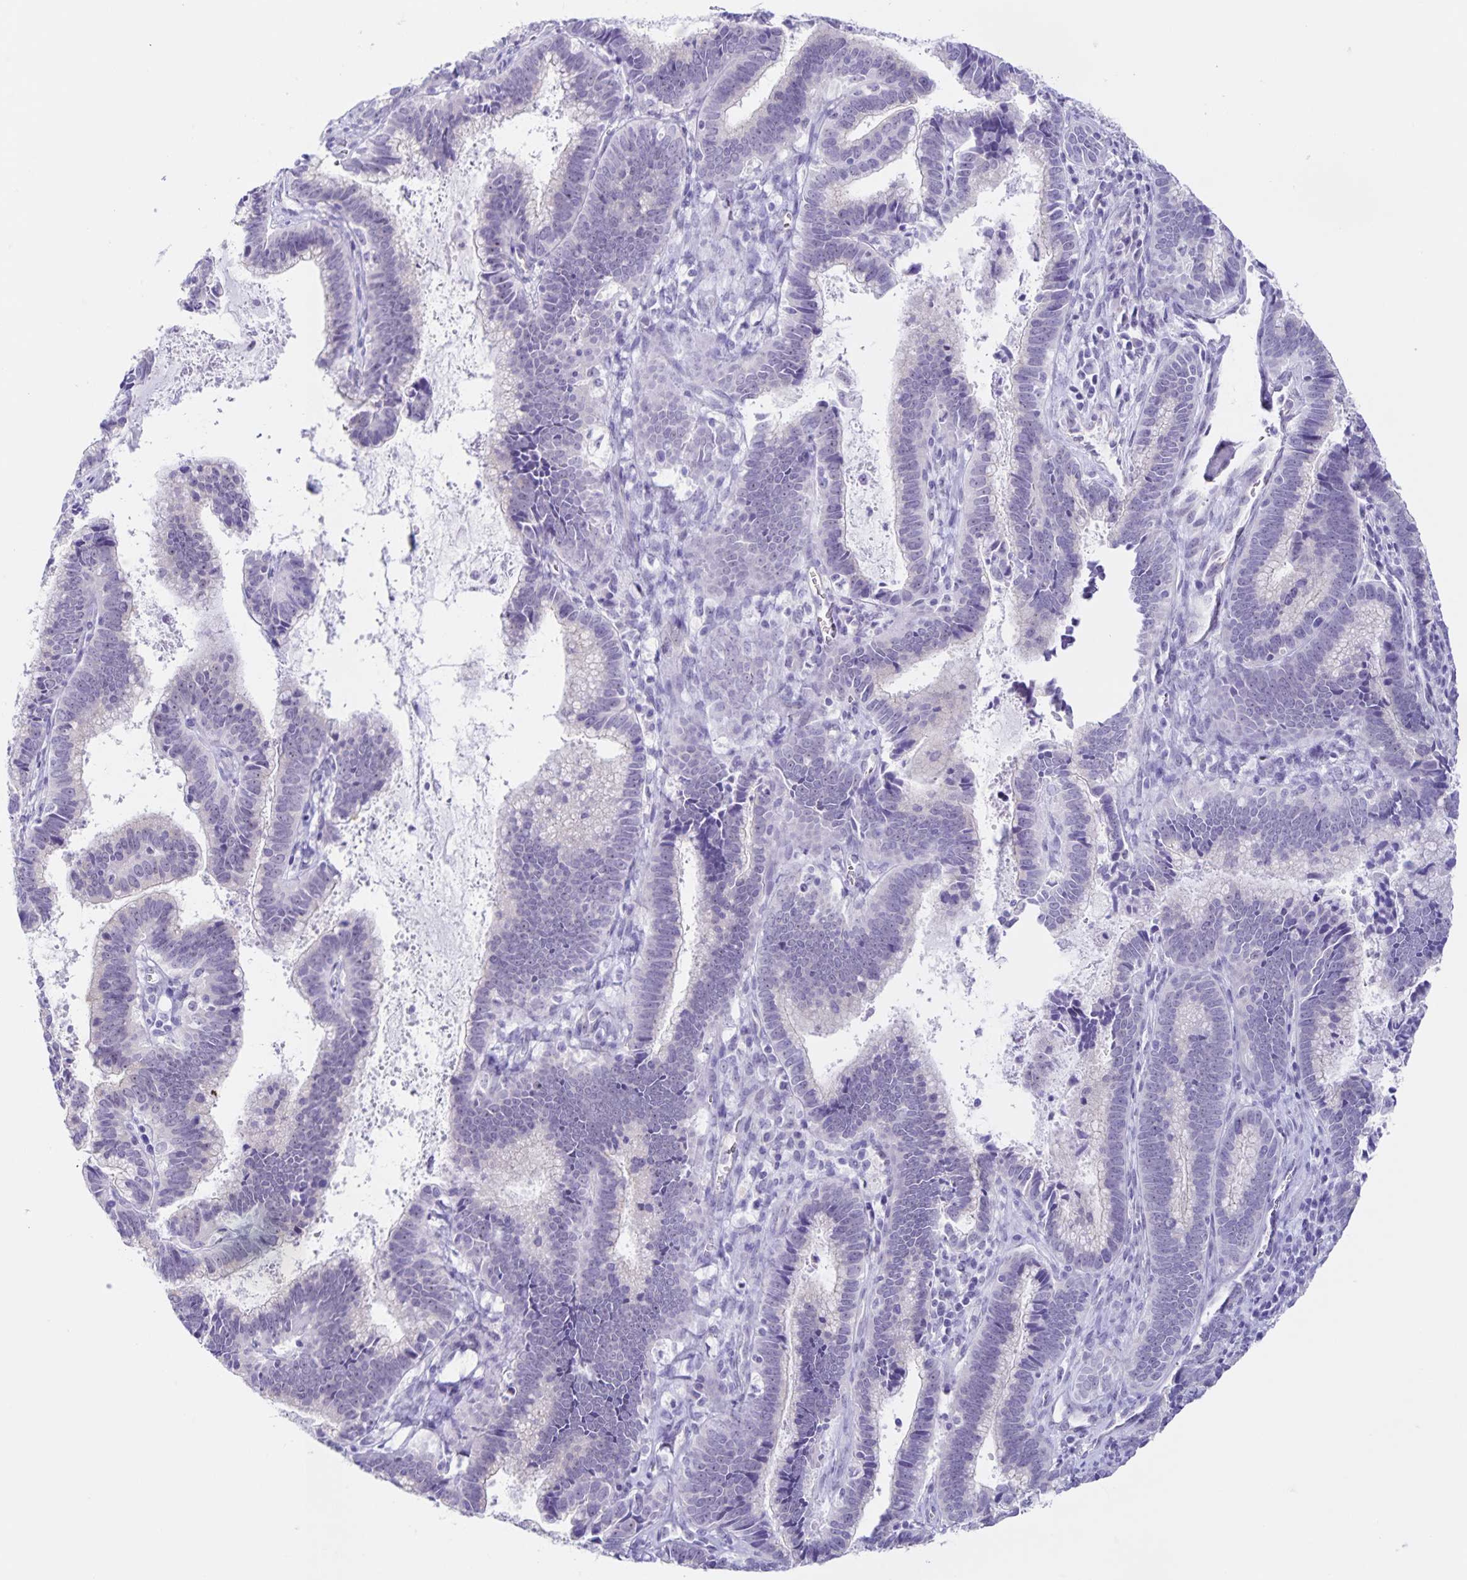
{"staining": {"intensity": "negative", "quantity": "none", "location": "none"}, "tissue": "cervical cancer", "cell_type": "Tumor cells", "image_type": "cancer", "snomed": [{"axis": "morphology", "description": "Adenocarcinoma, NOS"}, {"axis": "topography", "description": "Cervix"}], "caption": "DAB (3,3'-diaminobenzidine) immunohistochemical staining of adenocarcinoma (cervical) shows no significant expression in tumor cells.", "gene": "FAM170A", "patient": {"sex": "female", "age": 61}}